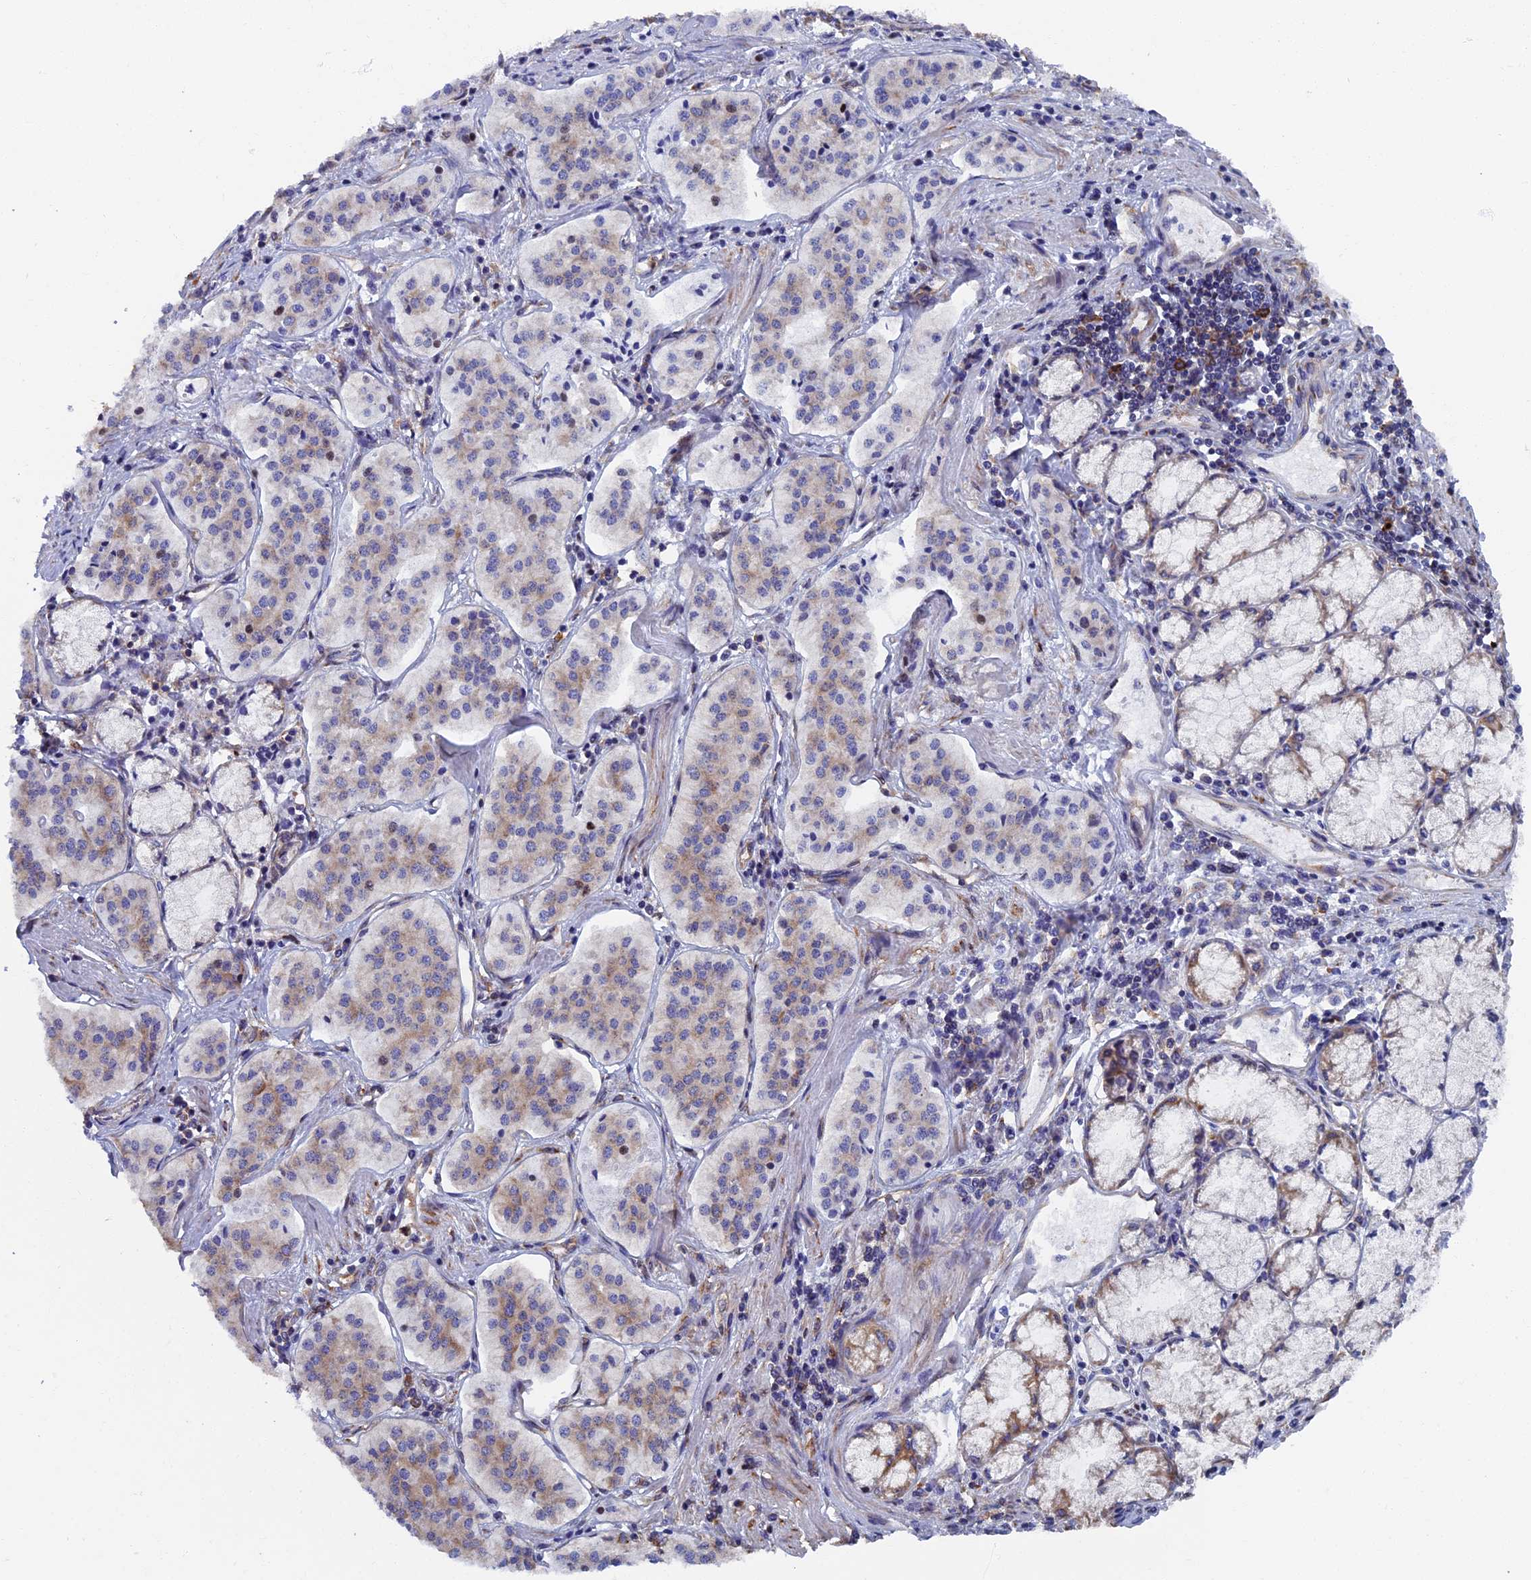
{"staining": {"intensity": "weak", "quantity": "25%-75%", "location": "cytoplasmic/membranous"}, "tissue": "pancreatic cancer", "cell_type": "Tumor cells", "image_type": "cancer", "snomed": [{"axis": "morphology", "description": "Adenocarcinoma, NOS"}, {"axis": "topography", "description": "Pancreas"}], "caption": "Tumor cells exhibit low levels of weak cytoplasmic/membranous expression in about 25%-75% of cells in human adenocarcinoma (pancreatic).", "gene": "YBX1", "patient": {"sex": "female", "age": 50}}